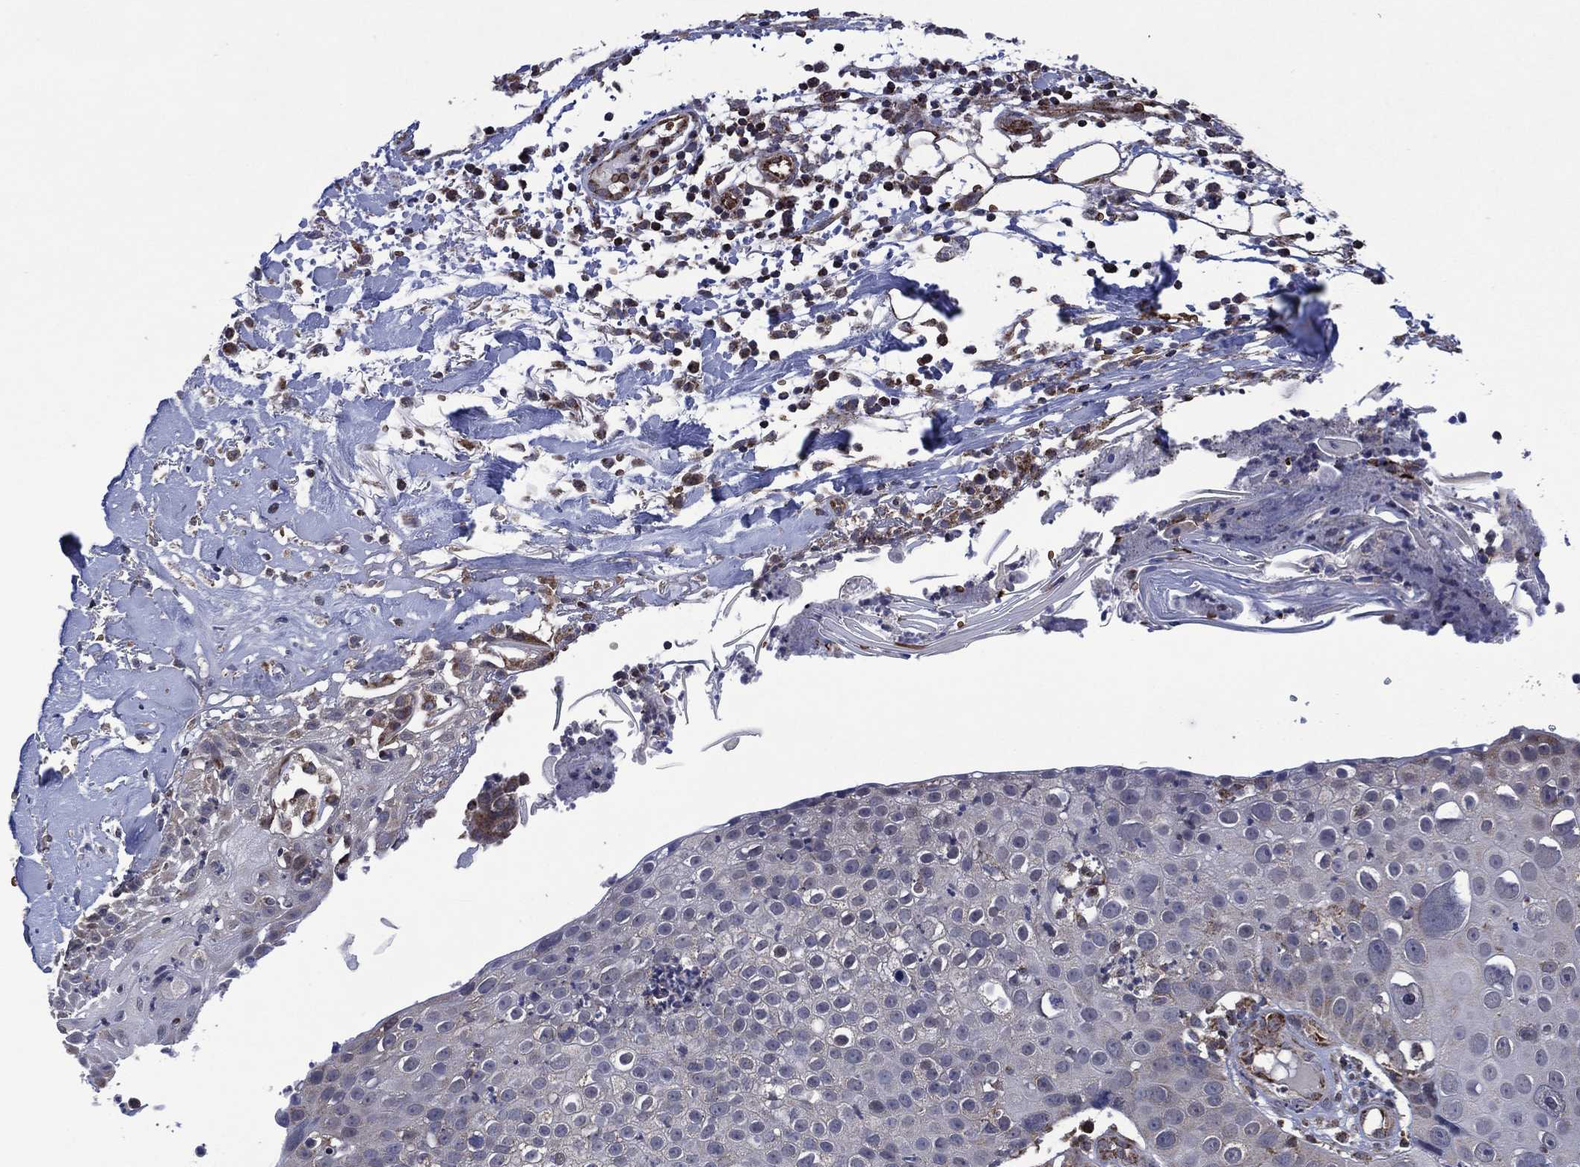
{"staining": {"intensity": "negative", "quantity": "none", "location": "none"}, "tissue": "skin cancer", "cell_type": "Tumor cells", "image_type": "cancer", "snomed": [{"axis": "morphology", "description": "Squamous cell carcinoma, NOS"}, {"axis": "topography", "description": "Skin"}], "caption": "The micrograph shows no significant positivity in tumor cells of skin cancer (squamous cell carcinoma).", "gene": "HTD2", "patient": {"sex": "male", "age": 71}}